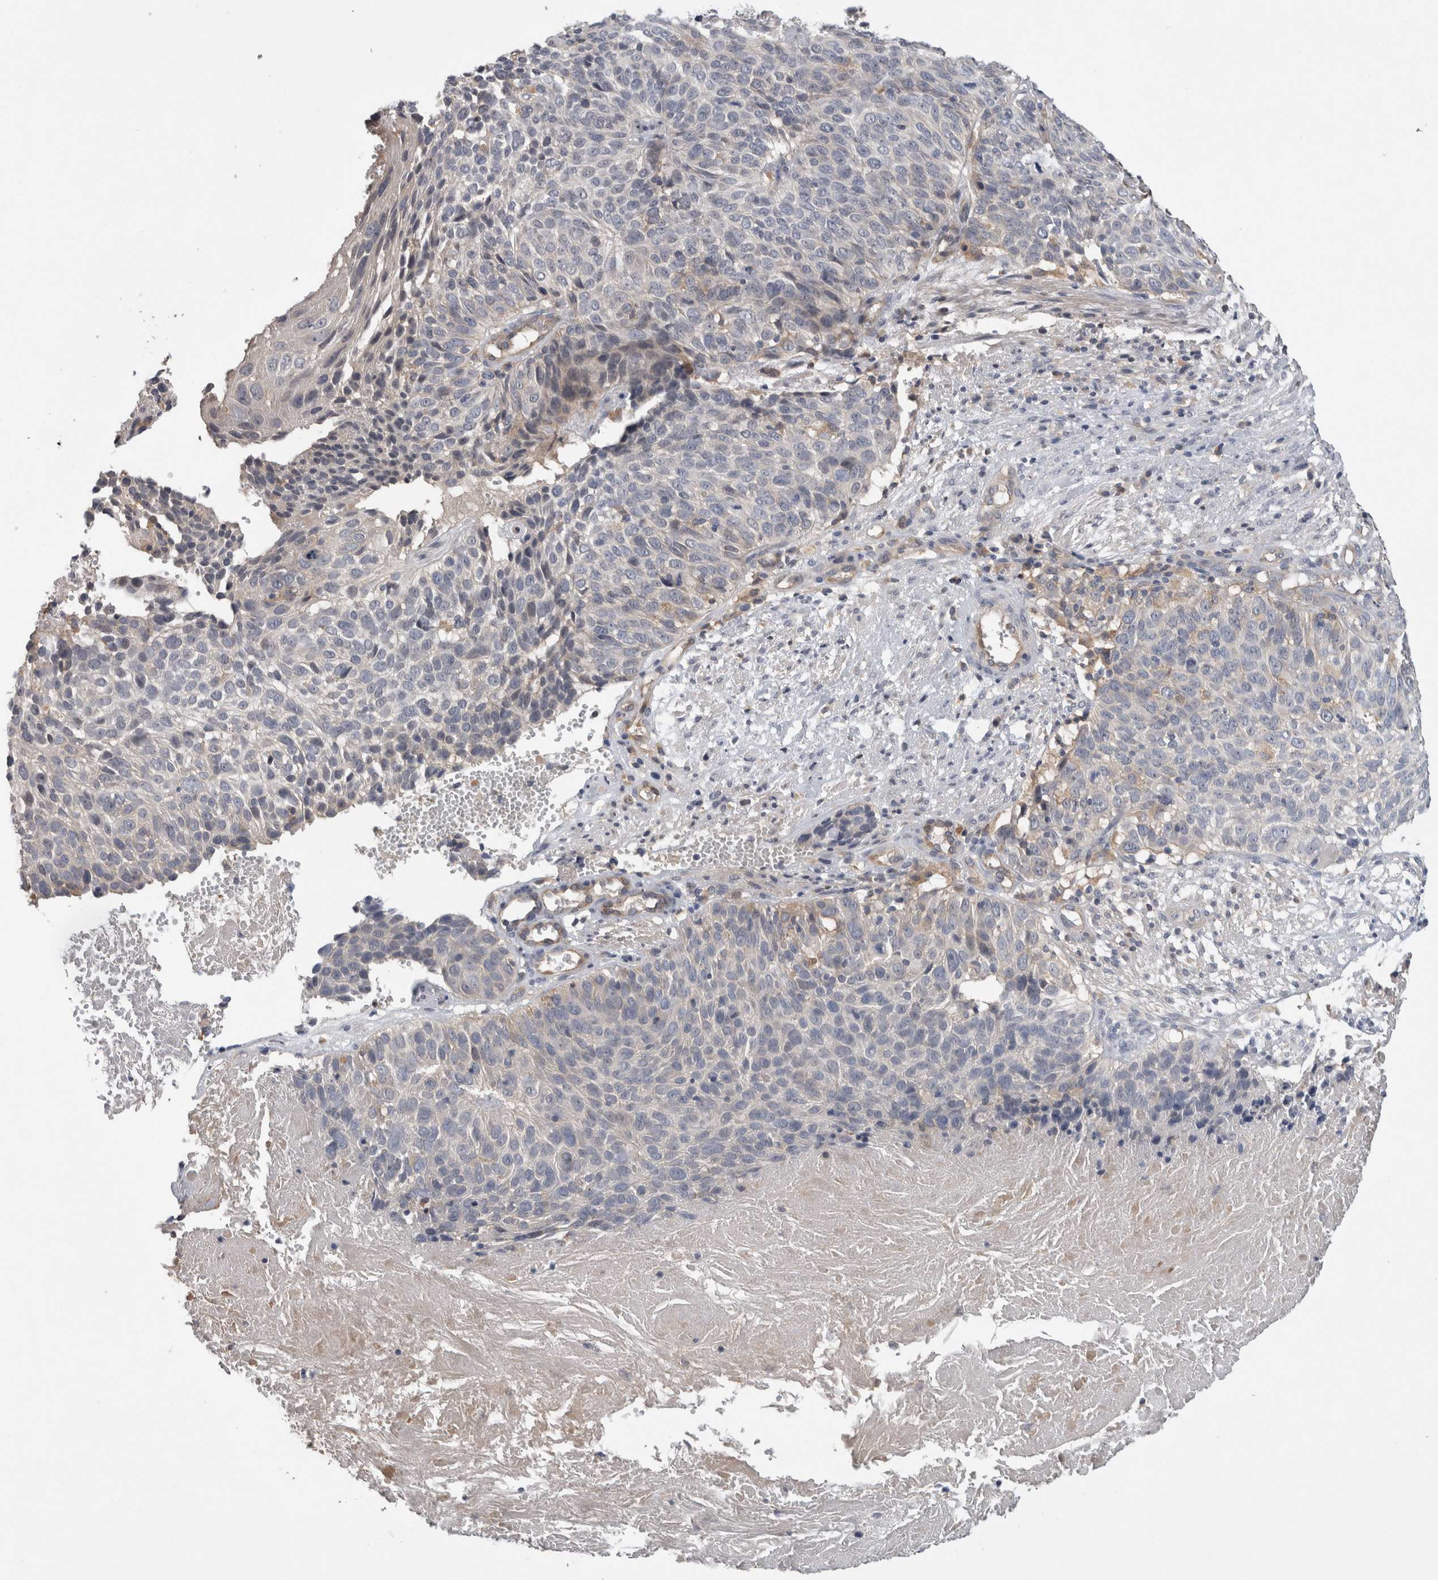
{"staining": {"intensity": "weak", "quantity": "<25%", "location": "cytoplasmic/membranous"}, "tissue": "cervical cancer", "cell_type": "Tumor cells", "image_type": "cancer", "snomed": [{"axis": "morphology", "description": "Squamous cell carcinoma, NOS"}, {"axis": "topography", "description": "Cervix"}], "caption": "Human squamous cell carcinoma (cervical) stained for a protein using immunohistochemistry reveals no staining in tumor cells.", "gene": "TARBP1", "patient": {"sex": "female", "age": 74}}